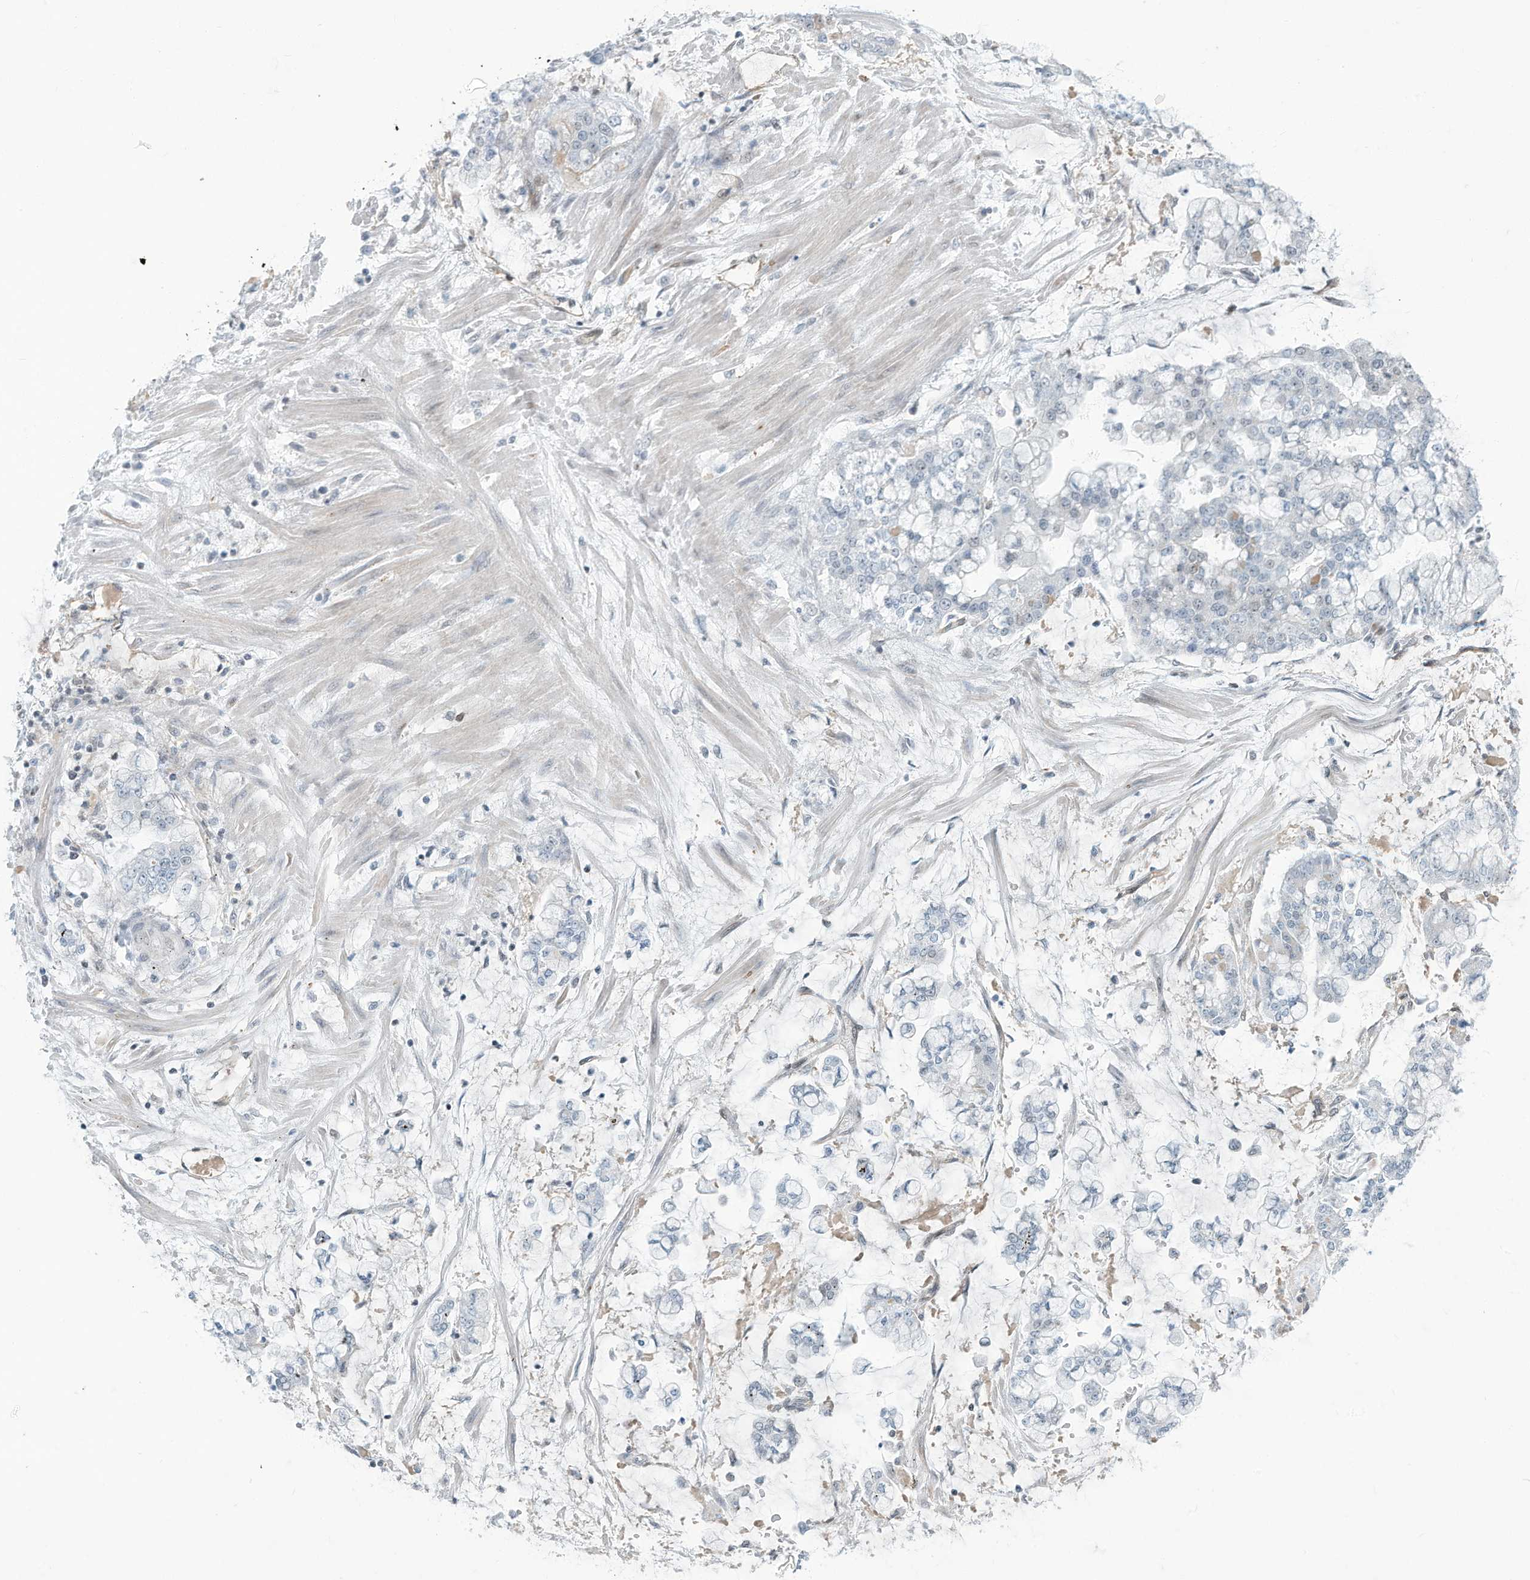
{"staining": {"intensity": "negative", "quantity": "none", "location": "none"}, "tissue": "stomach cancer", "cell_type": "Tumor cells", "image_type": "cancer", "snomed": [{"axis": "morphology", "description": "Normal tissue, NOS"}, {"axis": "morphology", "description": "Adenocarcinoma, NOS"}, {"axis": "topography", "description": "Stomach, upper"}, {"axis": "topography", "description": "Stomach"}], "caption": "Immunohistochemistry (IHC) of stomach adenocarcinoma exhibits no expression in tumor cells. The staining is performed using DAB brown chromogen with nuclei counter-stained in using hematoxylin.", "gene": "SARNP", "patient": {"sex": "male", "age": 76}}